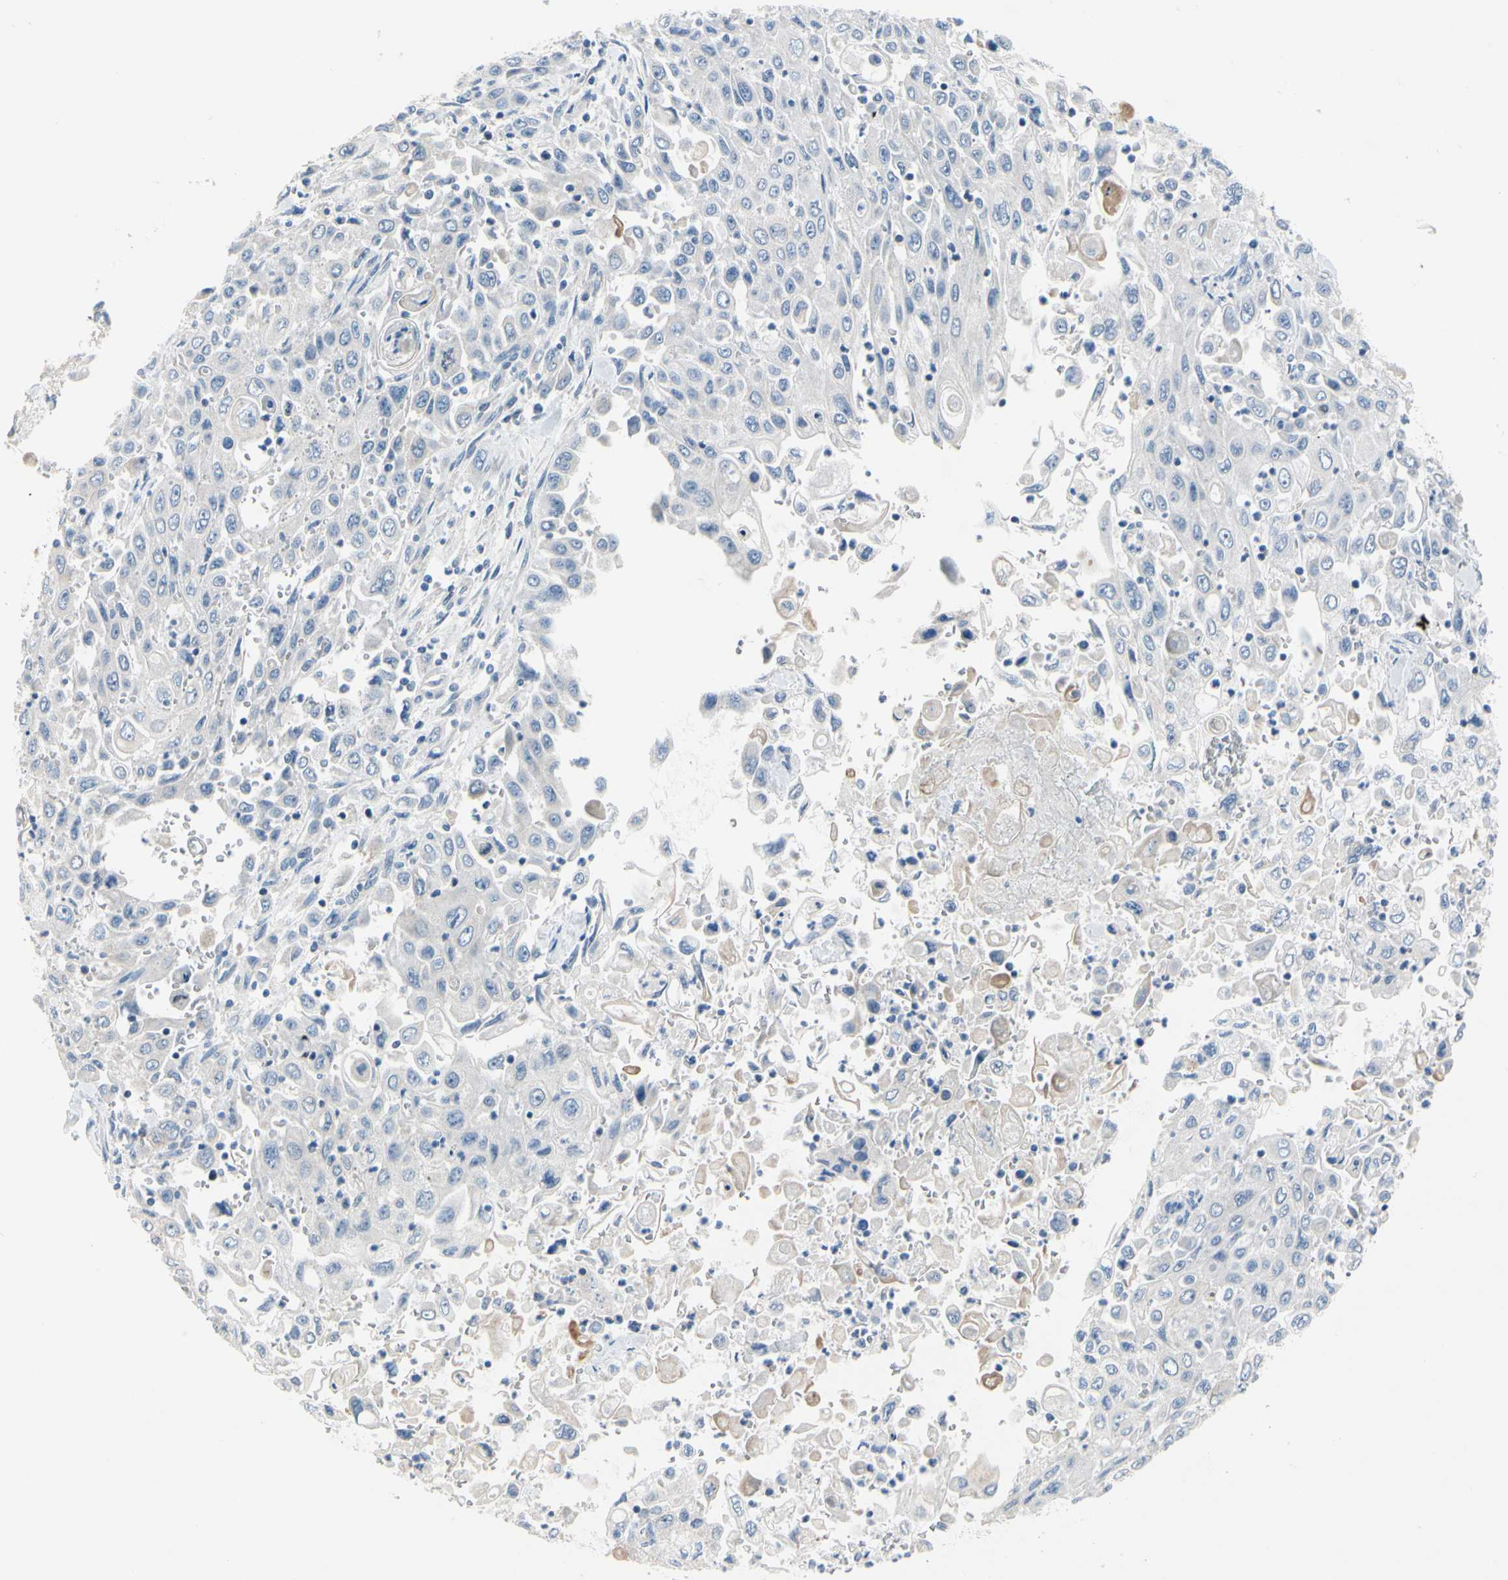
{"staining": {"intensity": "negative", "quantity": "none", "location": "none"}, "tissue": "pancreatic cancer", "cell_type": "Tumor cells", "image_type": "cancer", "snomed": [{"axis": "morphology", "description": "Adenocarcinoma, NOS"}, {"axis": "topography", "description": "Pancreas"}], "caption": "Immunohistochemical staining of adenocarcinoma (pancreatic) reveals no significant staining in tumor cells.", "gene": "CKAP2", "patient": {"sex": "male", "age": 70}}